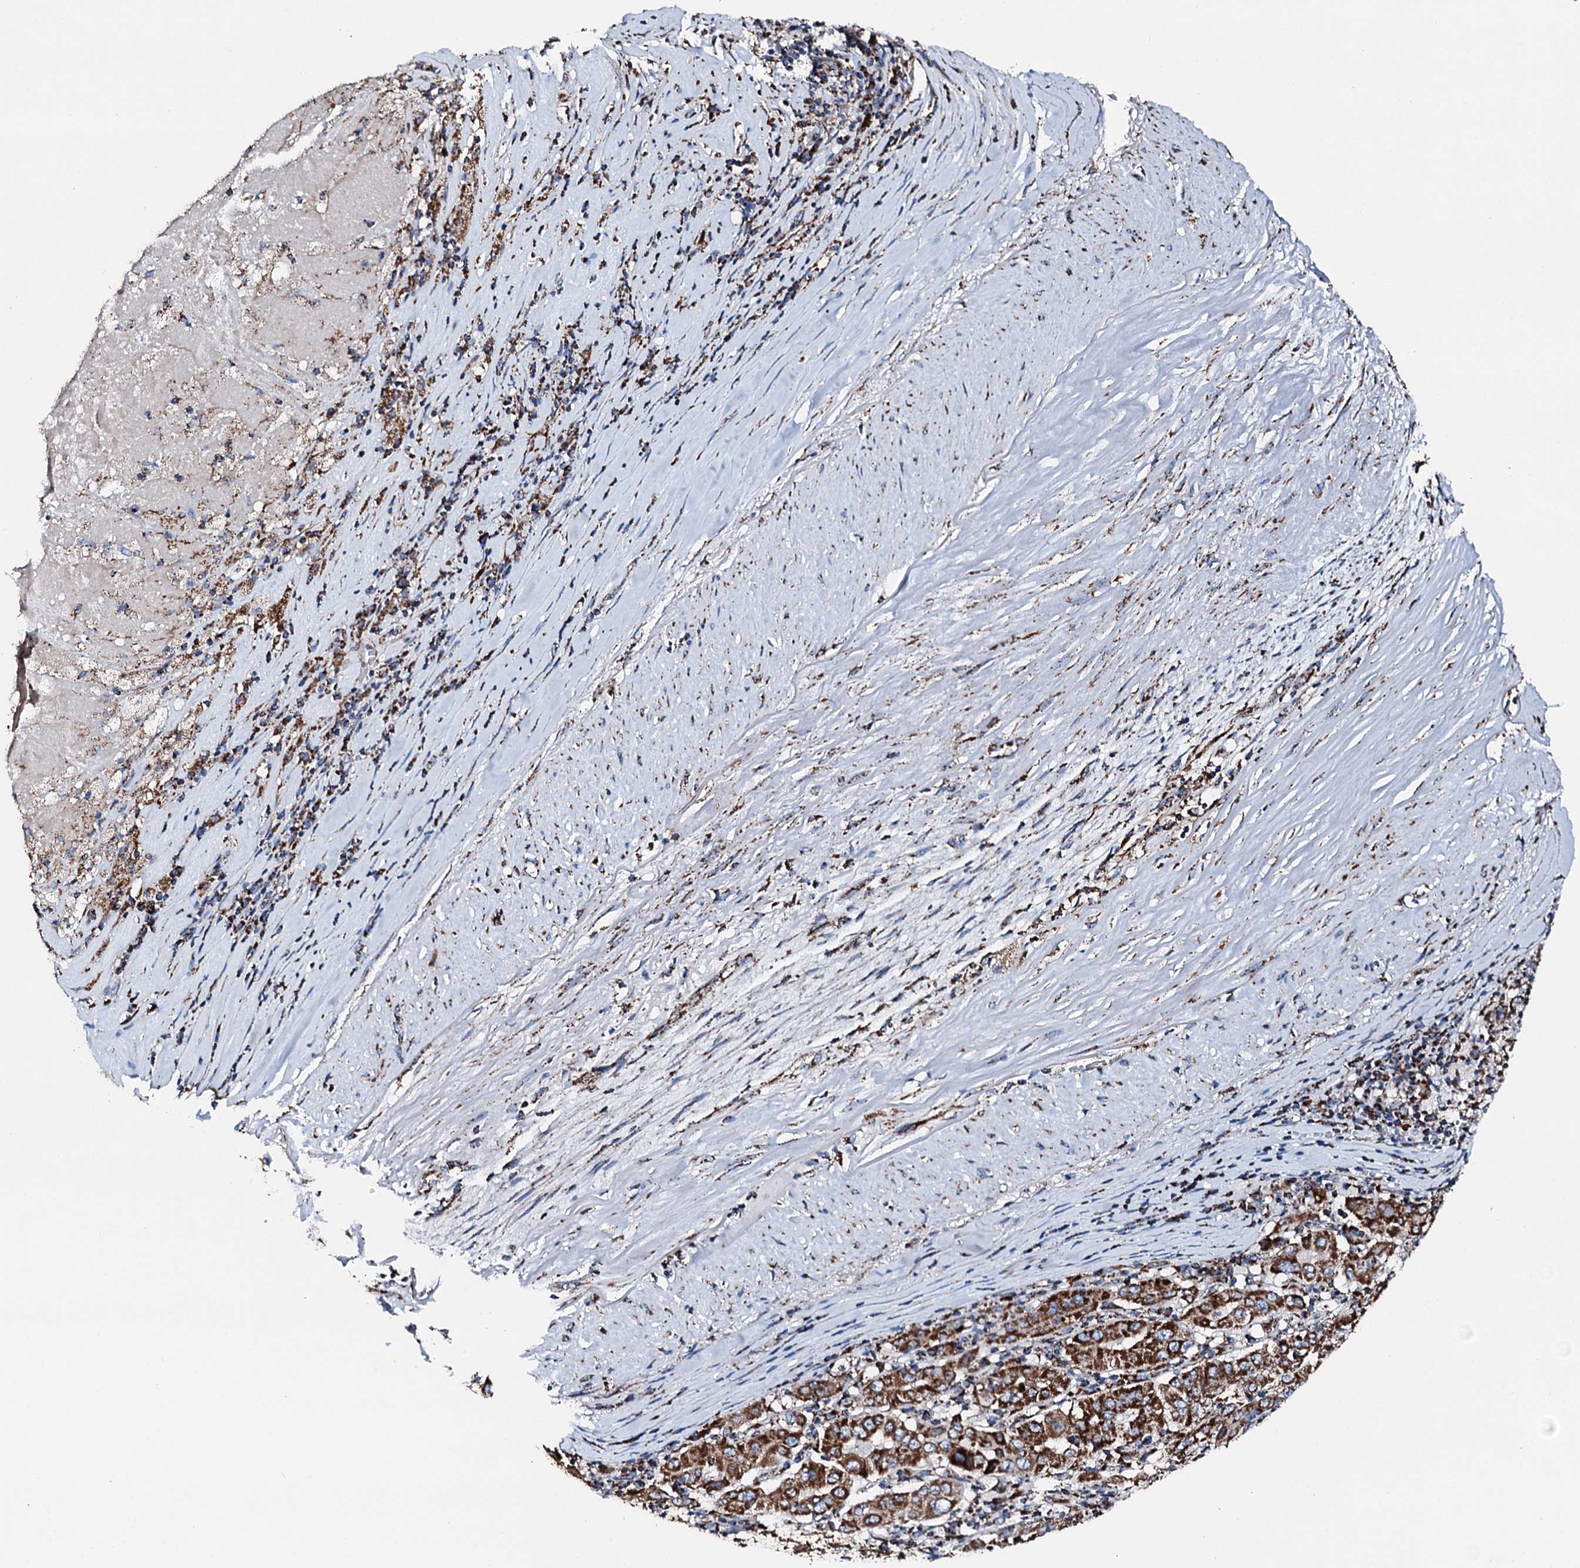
{"staining": {"intensity": "strong", "quantity": ">75%", "location": "cytoplasmic/membranous"}, "tissue": "pancreatic cancer", "cell_type": "Tumor cells", "image_type": "cancer", "snomed": [{"axis": "morphology", "description": "Adenocarcinoma, NOS"}, {"axis": "topography", "description": "Pancreas"}], "caption": "Strong cytoplasmic/membranous staining for a protein is appreciated in approximately >75% of tumor cells of pancreatic cancer (adenocarcinoma) using immunohistochemistry.", "gene": "HADH", "patient": {"sex": "male", "age": 63}}